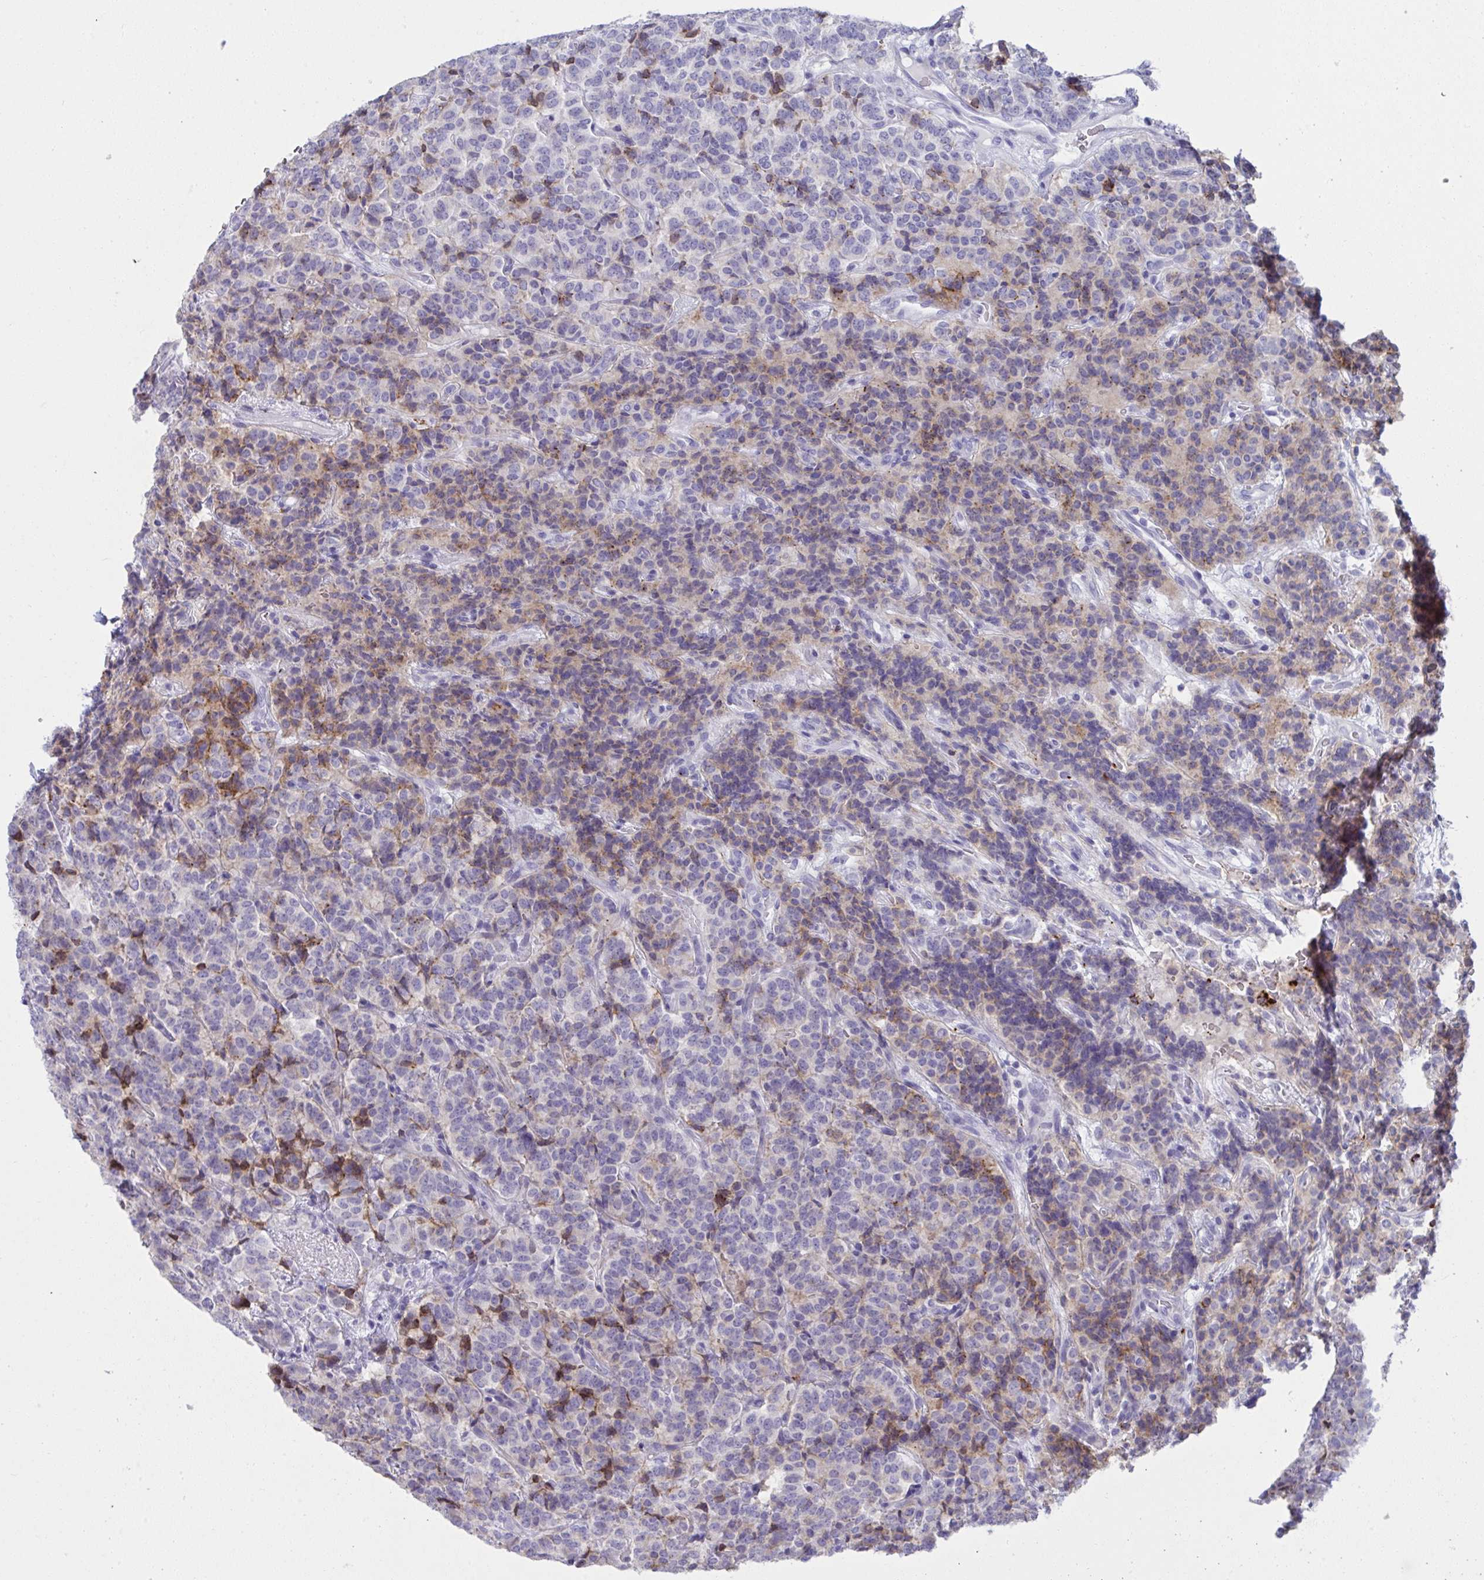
{"staining": {"intensity": "weak", "quantity": "25%-75%", "location": "cytoplasmic/membranous"}, "tissue": "carcinoid", "cell_type": "Tumor cells", "image_type": "cancer", "snomed": [{"axis": "morphology", "description": "Carcinoid, malignant, NOS"}, {"axis": "topography", "description": "Pancreas"}], "caption": "Immunohistochemical staining of human malignant carcinoid displays low levels of weak cytoplasmic/membranous positivity in approximately 25%-75% of tumor cells.", "gene": "RGPD5", "patient": {"sex": "male", "age": 36}}